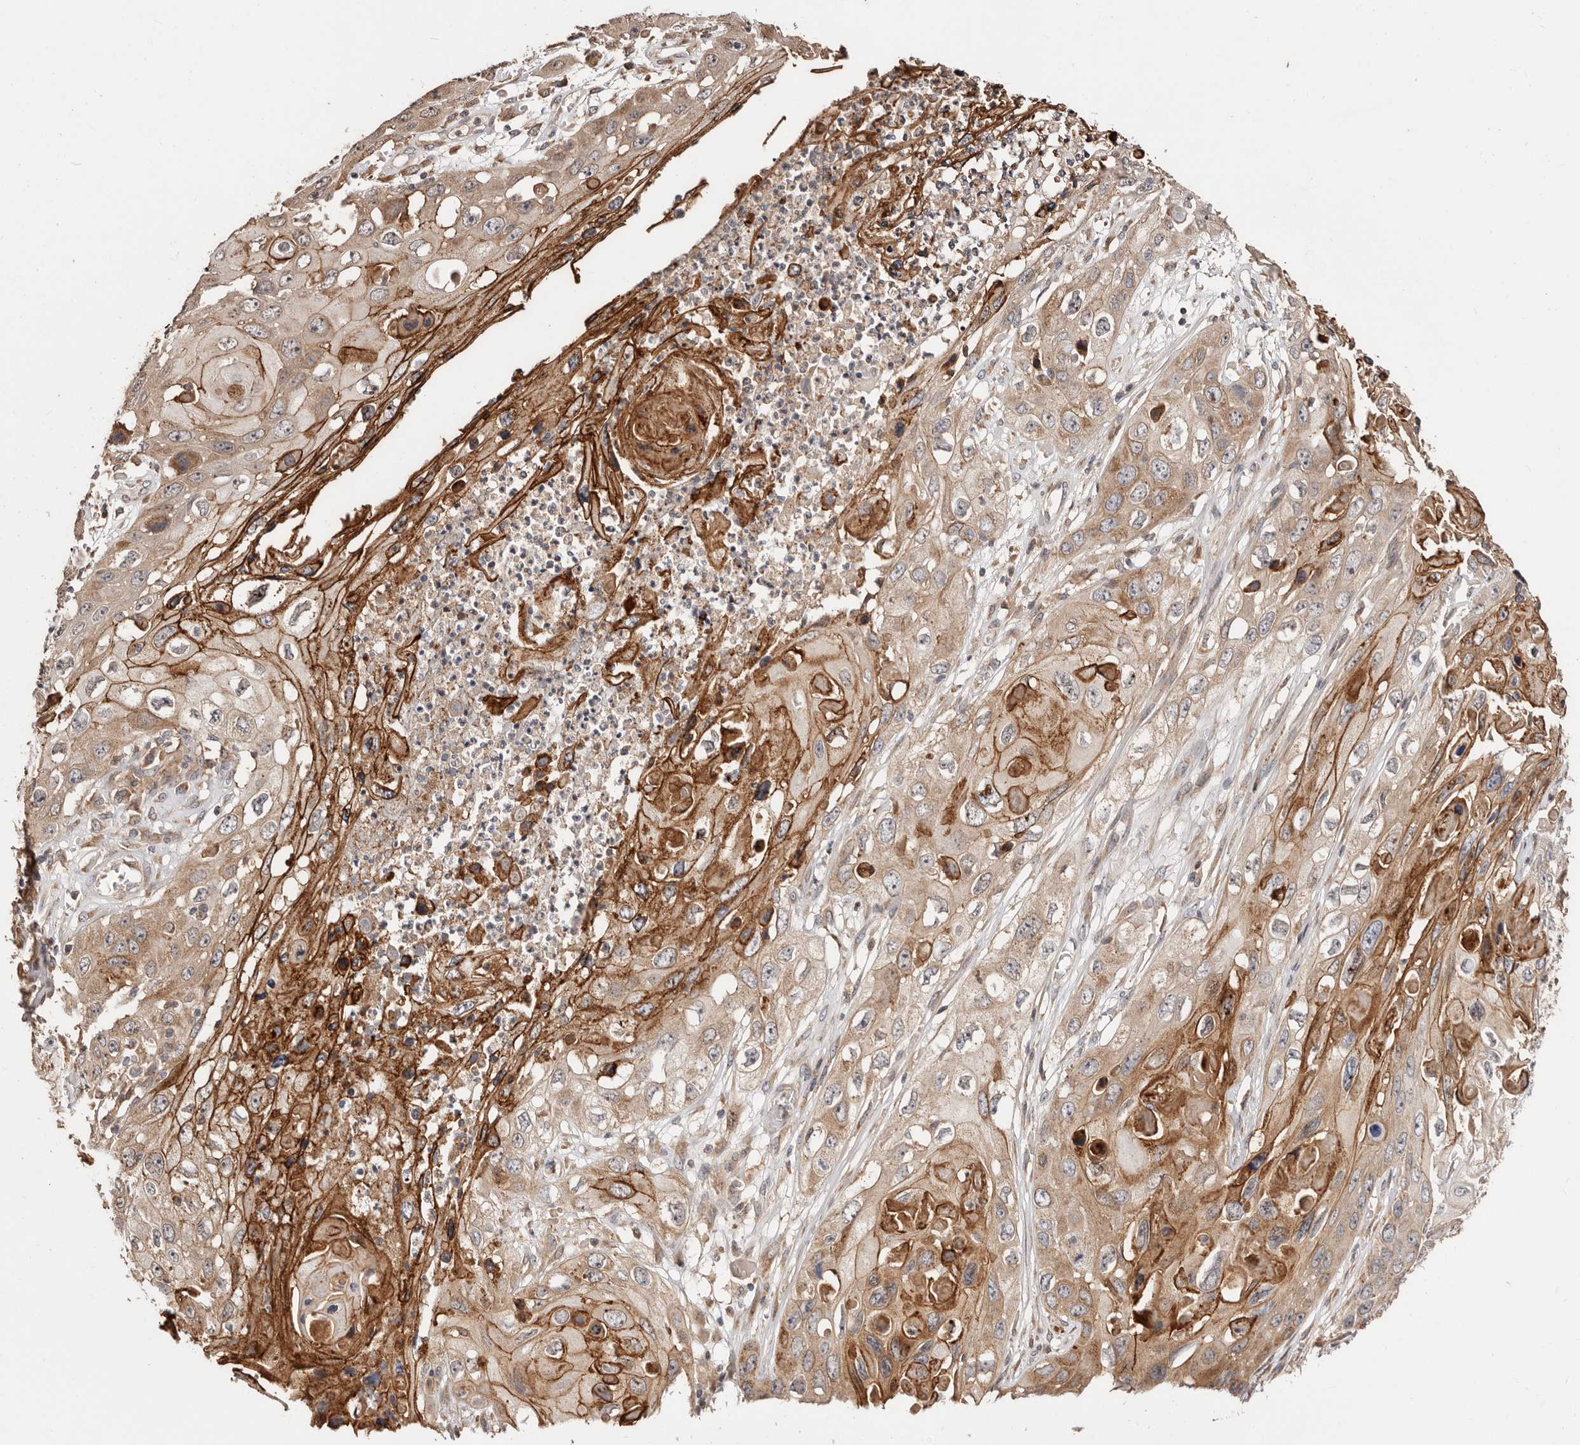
{"staining": {"intensity": "moderate", "quantity": "25%-75%", "location": "cytoplasmic/membranous"}, "tissue": "skin cancer", "cell_type": "Tumor cells", "image_type": "cancer", "snomed": [{"axis": "morphology", "description": "Squamous cell carcinoma, NOS"}, {"axis": "topography", "description": "Skin"}], "caption": "Immunohistochemical staining of skin cancer demonstrates medium levels of moderate cytoplasmic/membranous positivity in approximately 25%-75% of tumor cells. The staining was performed using DAB to visualize the protein expression in brown, while the nuclei were stained in blue with hematoxylin (Magnification: 20x).", "gene": "APOL6", "patient": {"sex": "male", "age": 55}}